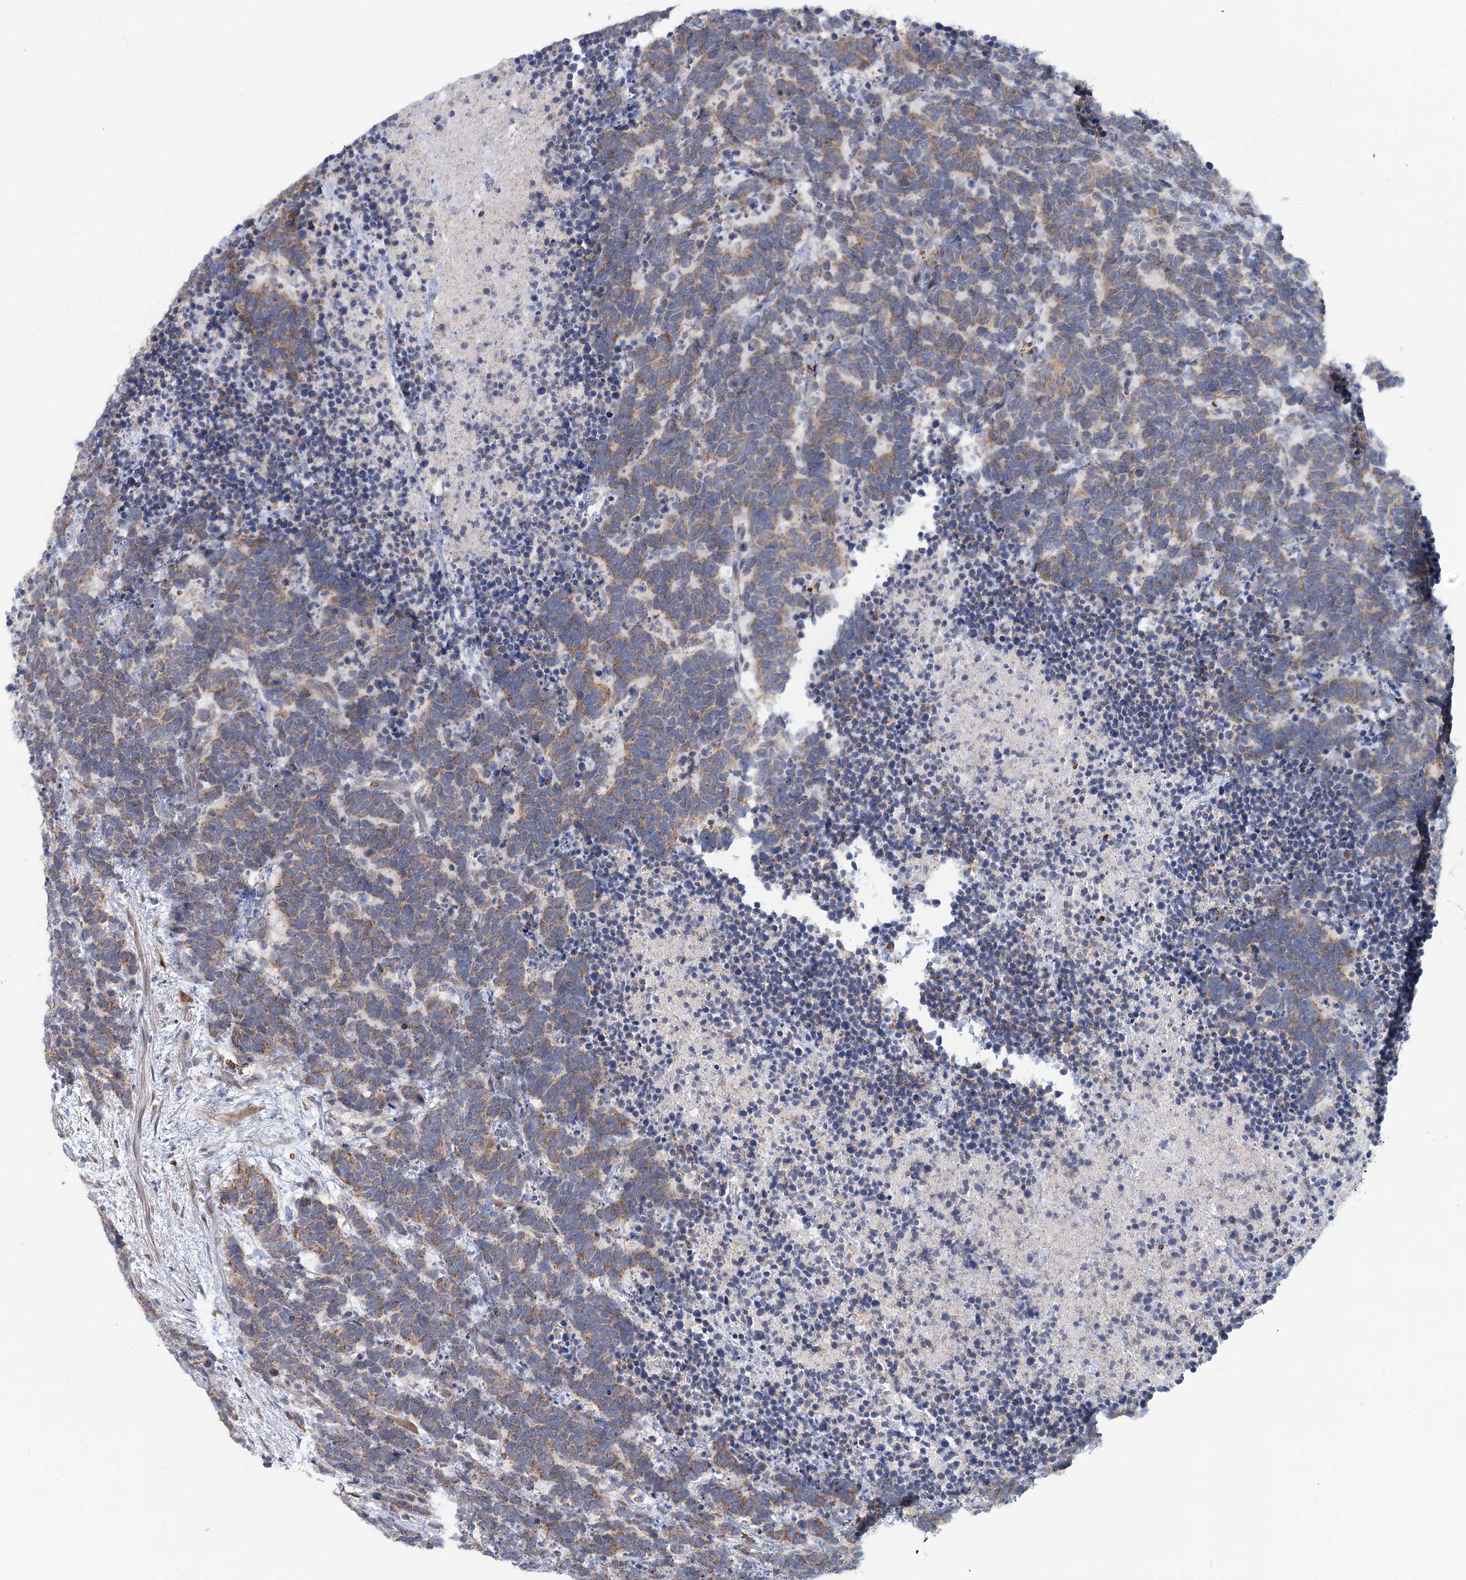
{"staining": {"intensity": "weak", "quantity": ">75%", "location": "cytoplasmic/membranous"}, "tissue": "carcinoid", "cell_type": "Tumor cells", "image_type": "cancer", "snomed": [{"axis": "morphology", "description": "Carcinoma, NOS"}, {"axis": "morphology", "description": "Carcinoid, malignant, NOS"}, {"axis": "topography", "description": "Urinary bladder"}], "caption": "A photomicrograph of carcinoma stained for a protein demonstrates weak cytoplasmic/membranous brown staining in tumor cells.", "gene": "CIB4", "patient": {"sex": "male", "age": 57}}